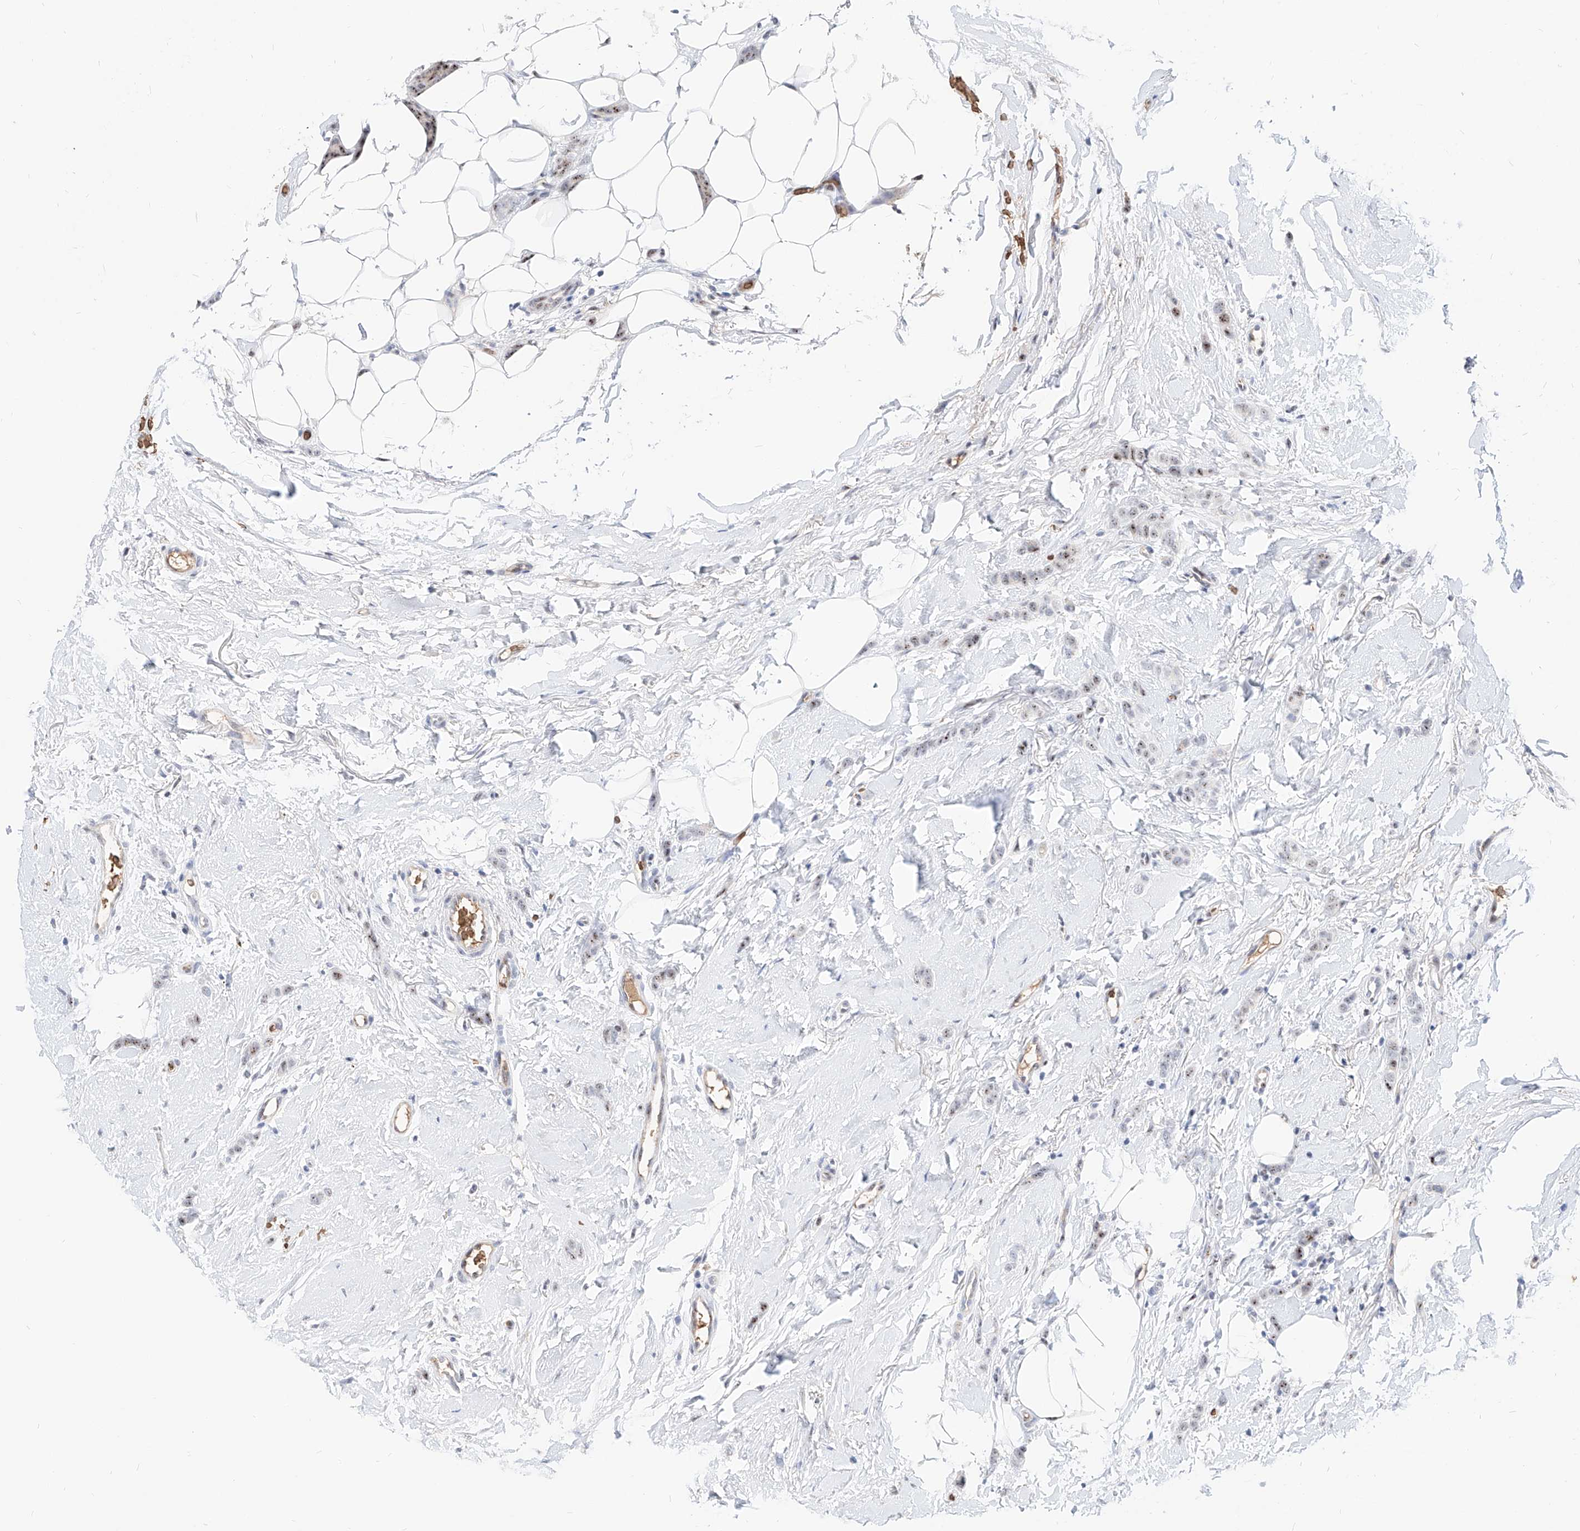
{"staining": {"intensity": "moderate", "quantity": "25%-75%", "location": "nuclear"}, "tissue": "breast cancer", "cell_type": "Tumor cells", "image_type": "cancer", "snomed": [{"axis": "morphology", "description": "Lobular carcinoma"}, {"axis": "topography", "description": "Skin"}, {"axis": "topography", "description": "Breast"}], "caption": "Protein analysis of breast cancer (lobular carcinoma) tissue reveals moderate nuclear positivity in about 25%-75% of tumor cells. The staining was performed using DAB to visualize the protein expression in brown, while the nuclei were stained in blue with hematoxylin (Magnification: 20x).", "gene": "ZFP42", "patient": {"sex": "female", "age": 46}}